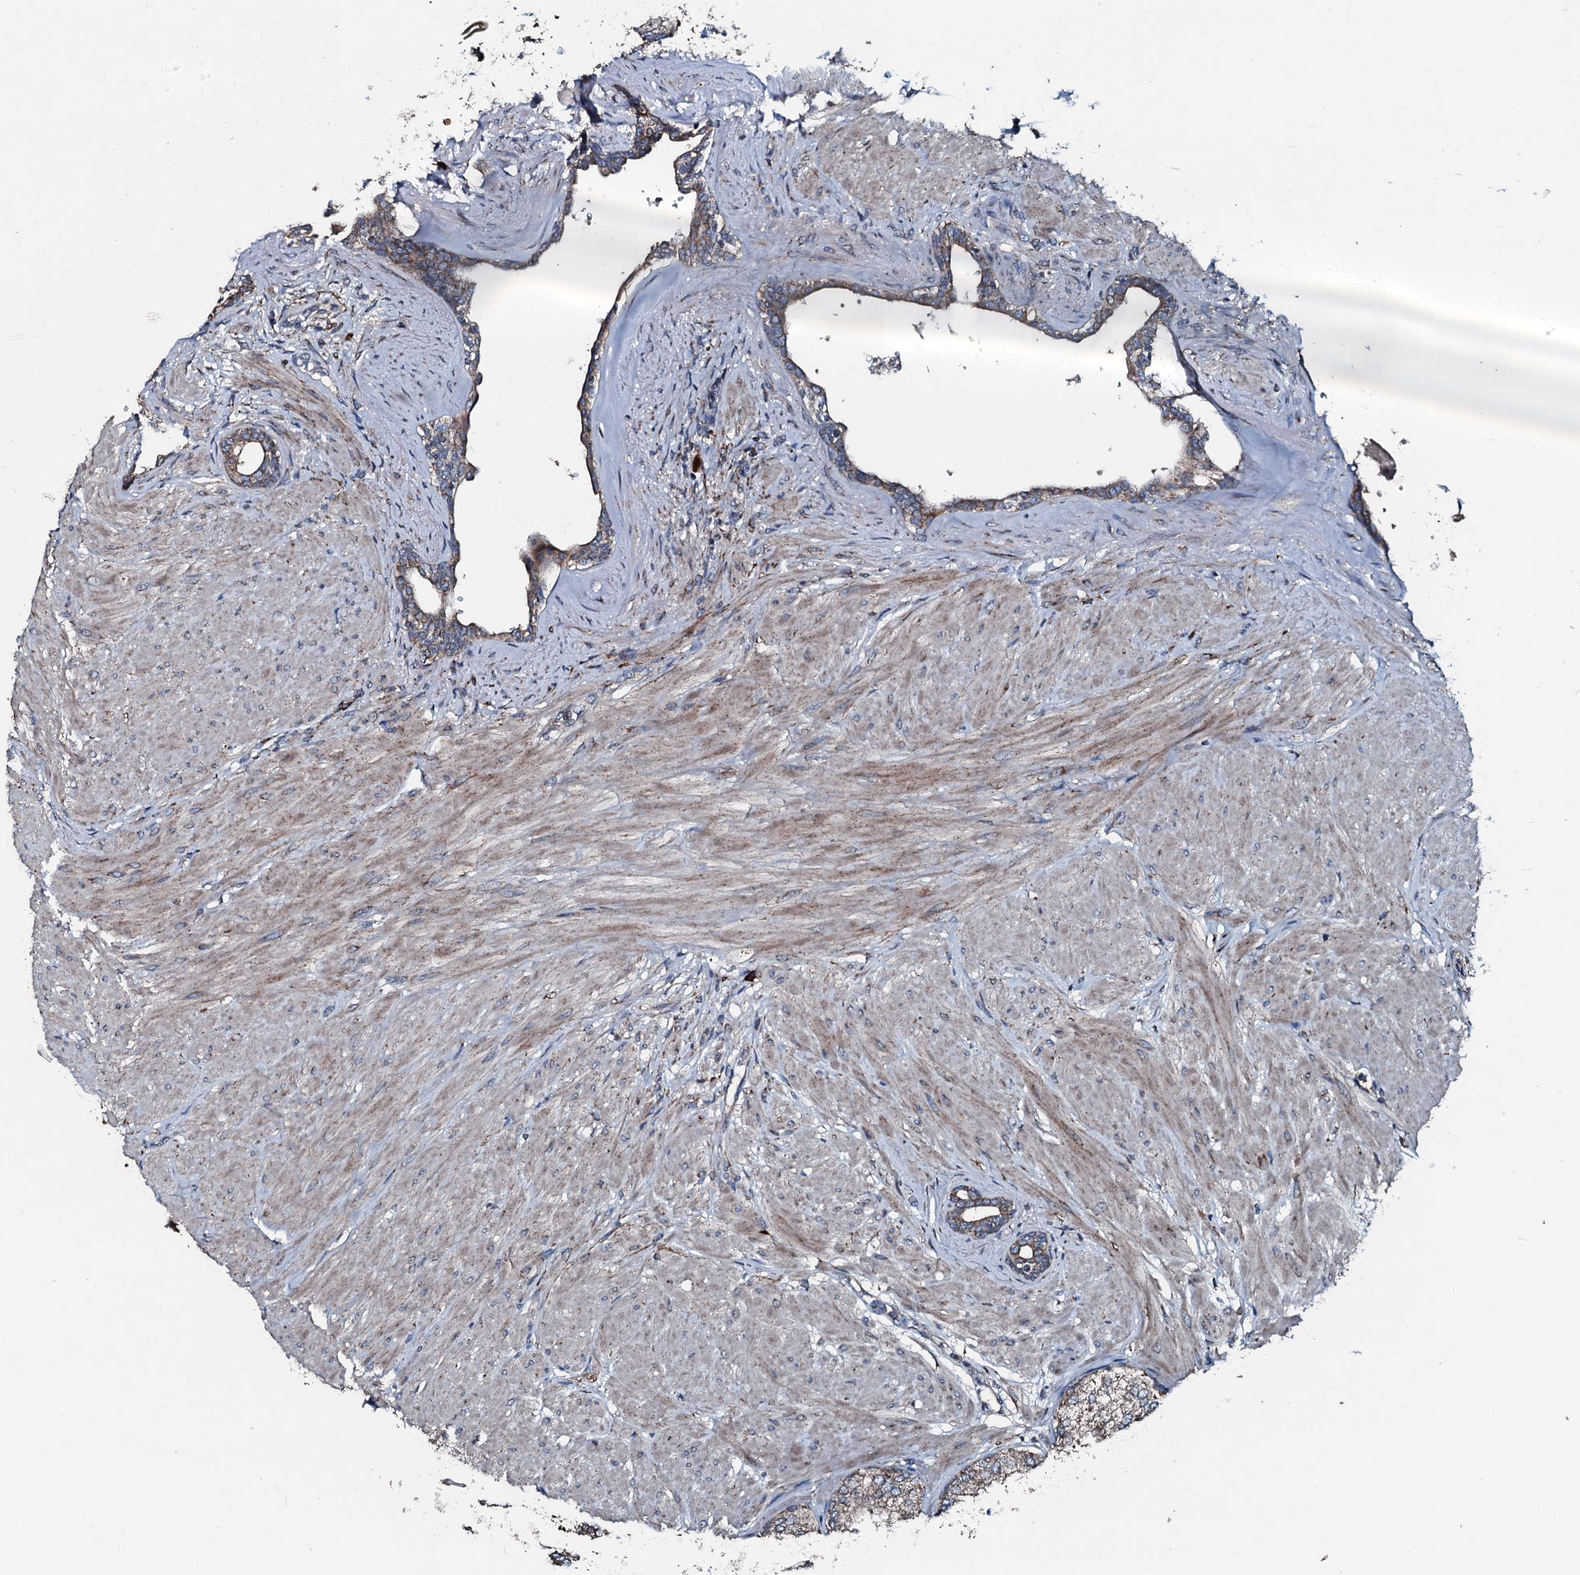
{"staining": {"intensity": "moderate", "quantity": "<25%", "location": "cytoplasmic/membranous"}, "tissue": "prostate", "cell_type": "Glandular cells", "image_type": "normal", "snomed": [{"axis": "morphology", "description": "Normal tissue, NOS"}, {"axis": "topography", "description": "Prostate"}], "caption": "Prostate stained with a protein marker shows moderate staining in glandular cells.", "gene": "ACSS3", "patient": {"sex": "male", "age": 48}}